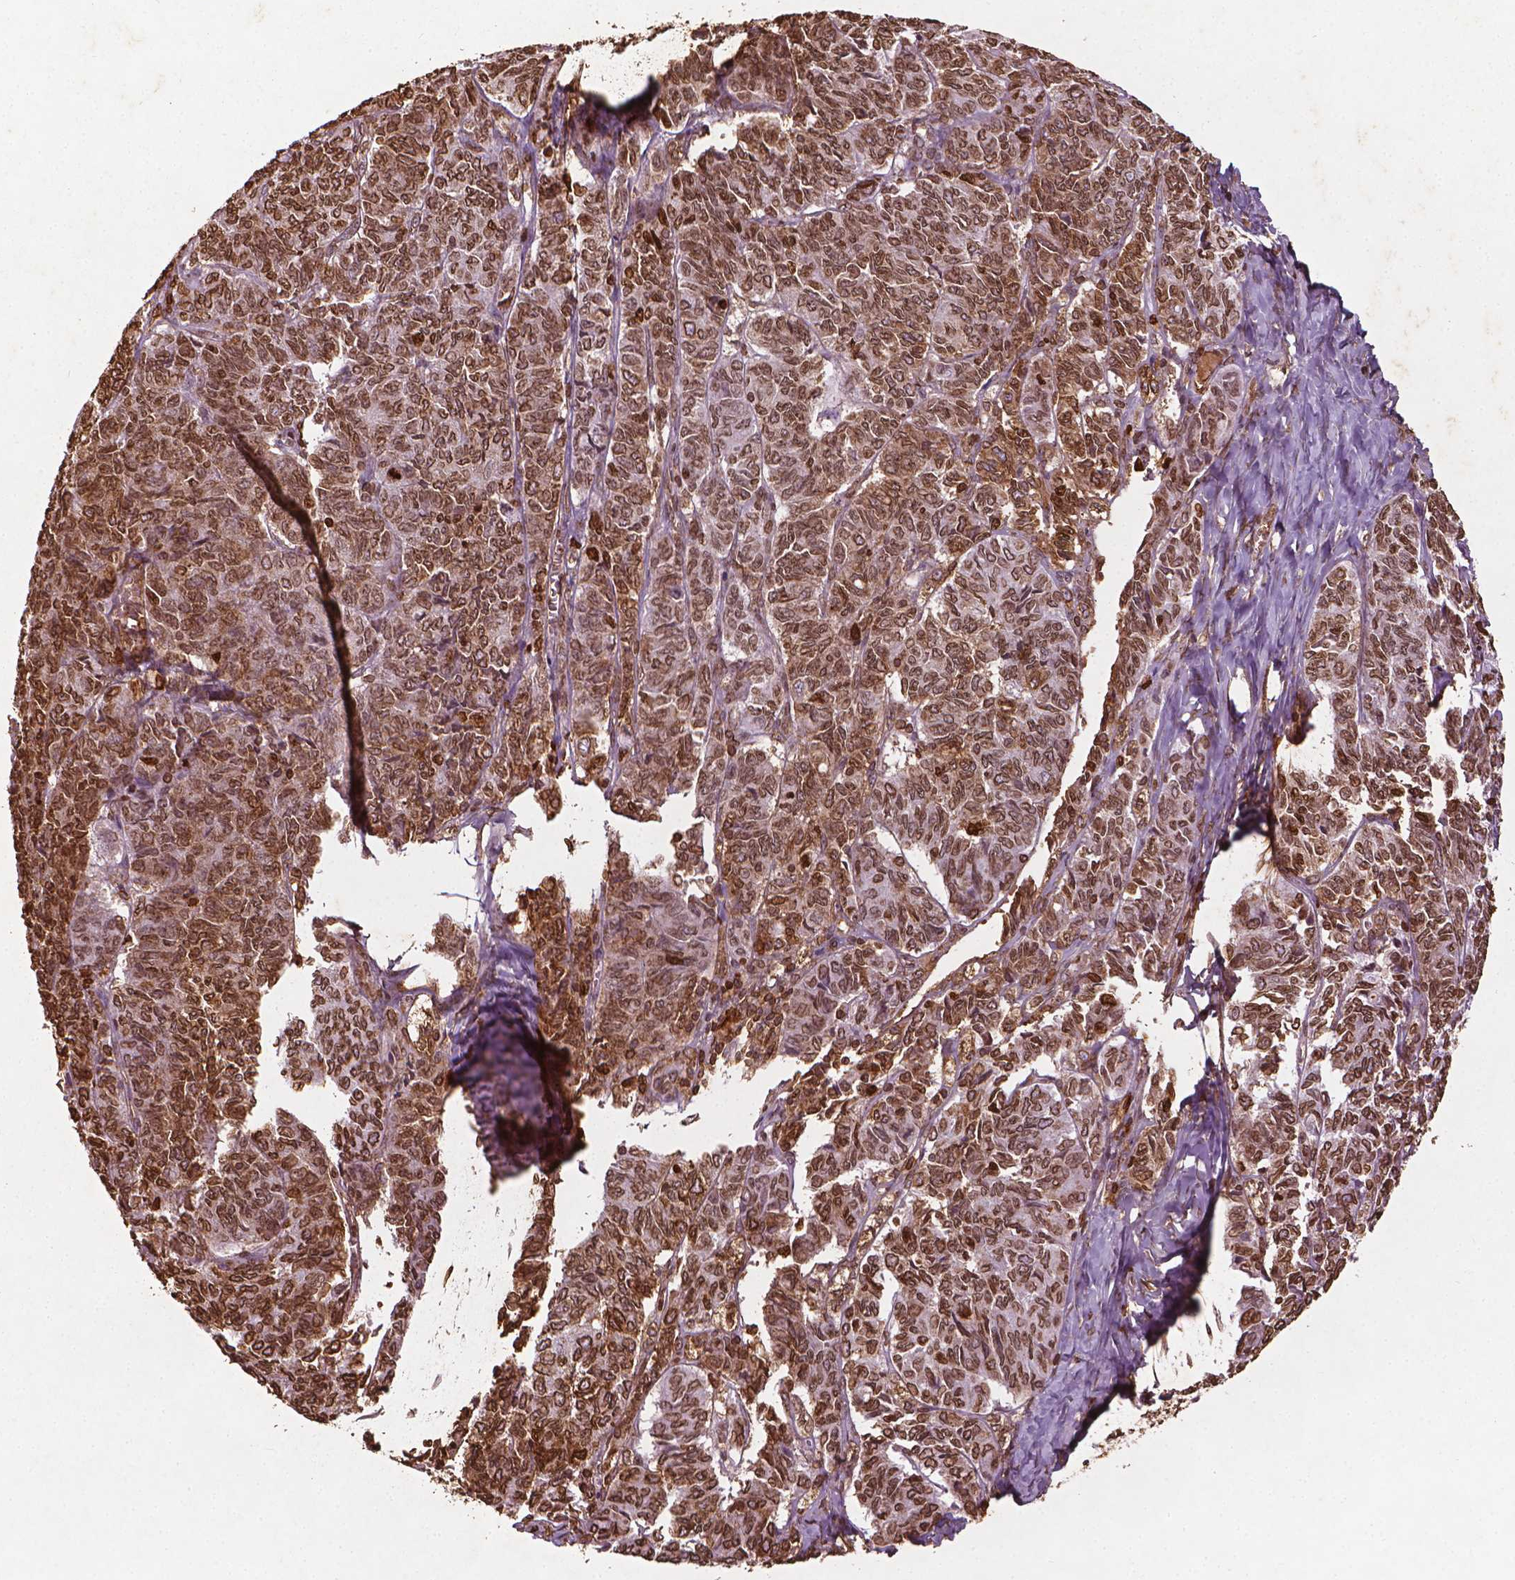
{"staining": {"intensity": "strong", "quantity": ">75%", "location": "cytoplasmic/membranous,nuclear"}, "tissue": "ovarian cancer", "cell_type": "Tumor cells", "image_type": "cancer", "snomed": [{"axis": "morphology", "description": "Carcinoma, endometroid"}, {"axis": "topography", "description": "Ovary"}], "caption": "Protein expression by IHC exhibits strong cytoplasmic/membranous and nuclear staining in approximately >75% of tumor cells in ovarian endometroid carcinoma.", "gene": "LMNB1", "patient": {"sex": "female", "age": 80}}